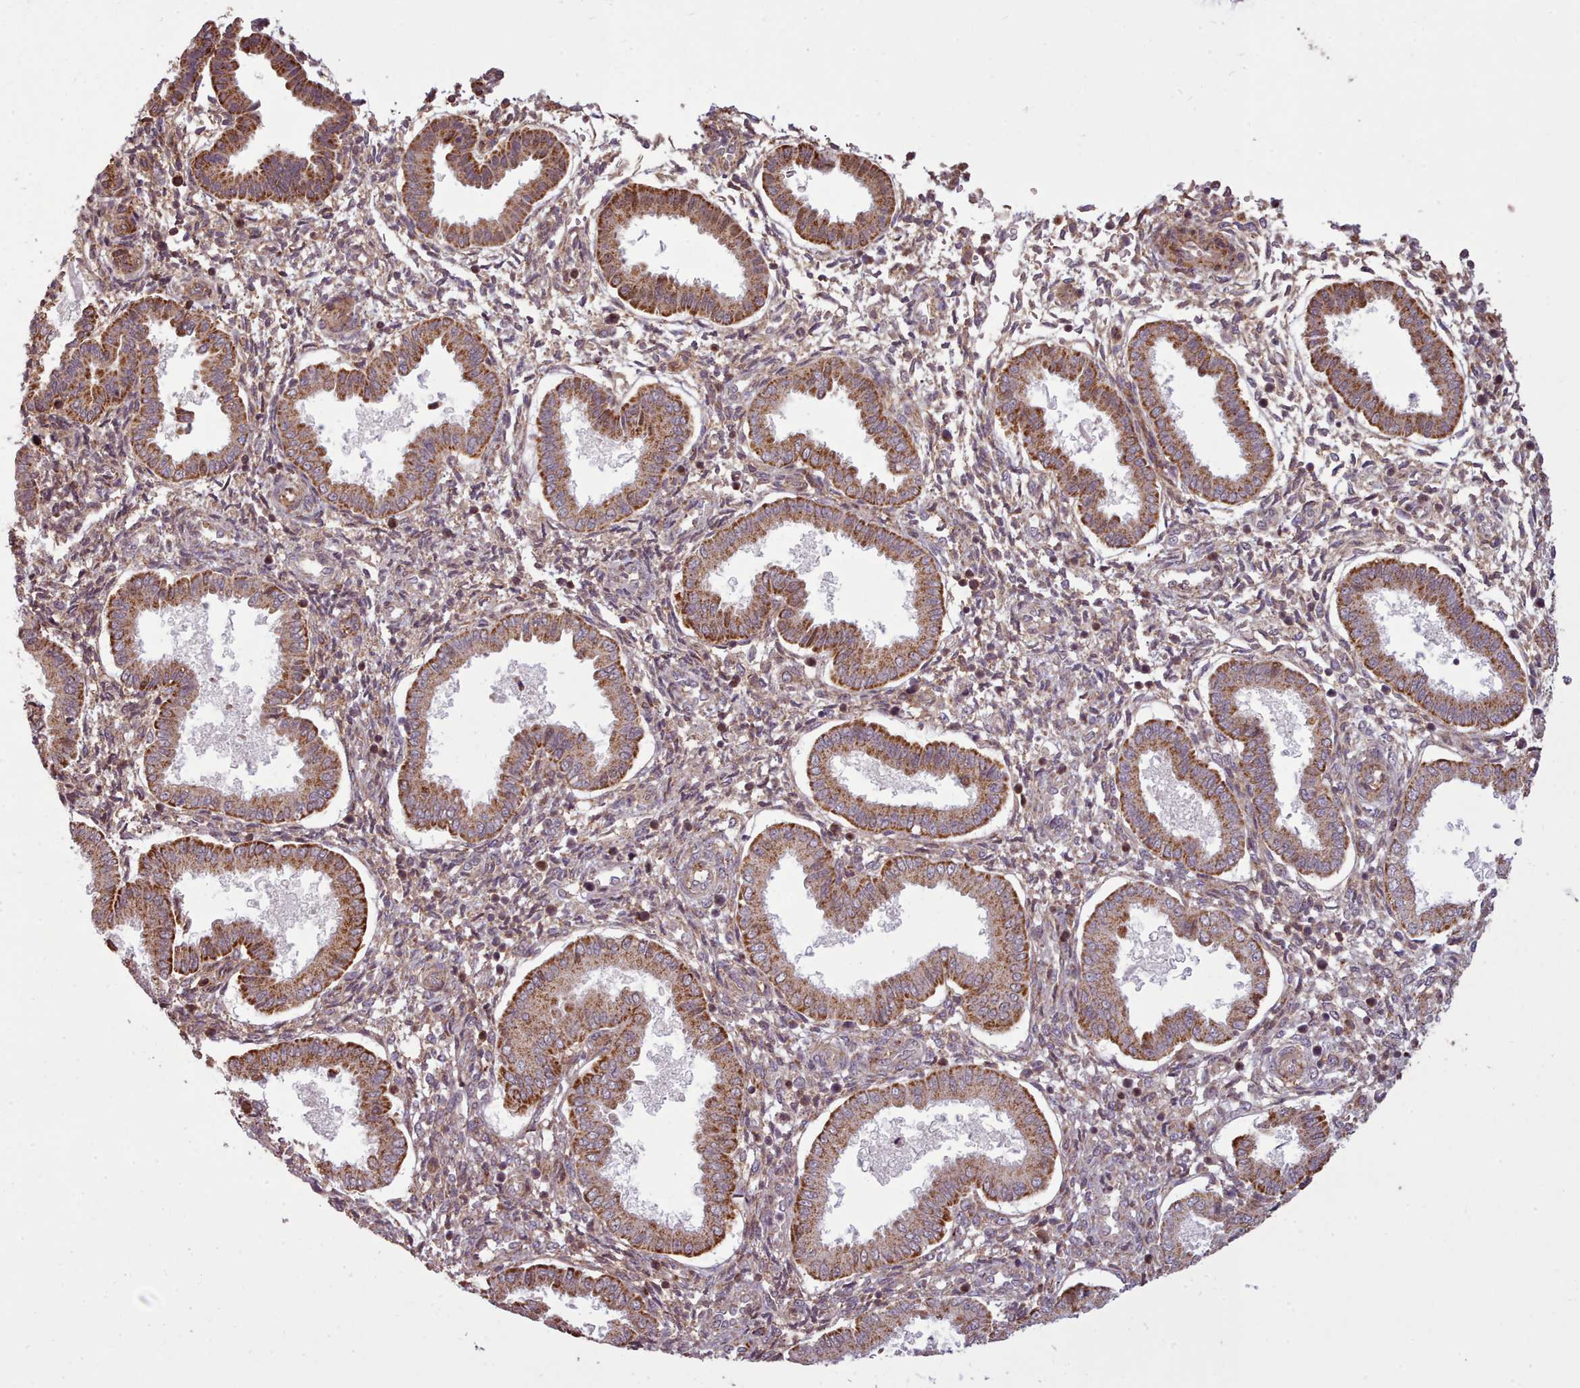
{"staining": {"intensity": "moderate", "quantity": "<25%", "location": "cytoplasmic/membranous"}, "tissue": "endometrium", "cell_type": "Cells in endometrial stroma", "image_type": "normal", "snomed": [{"axis": "morphology", "description": "Normal tissue, NOS"}, {"axis": "topography", "description": "Endometrium"}], "caption": "Endometrium stained for a protein displays moderate cytoplasmic/membranous positivity in cells in endometrial stroma. (IHC, brightfield microscopy, high magnification).", "gene": "ZMYM4", "patient": {"sex": "female", "age": 24}}